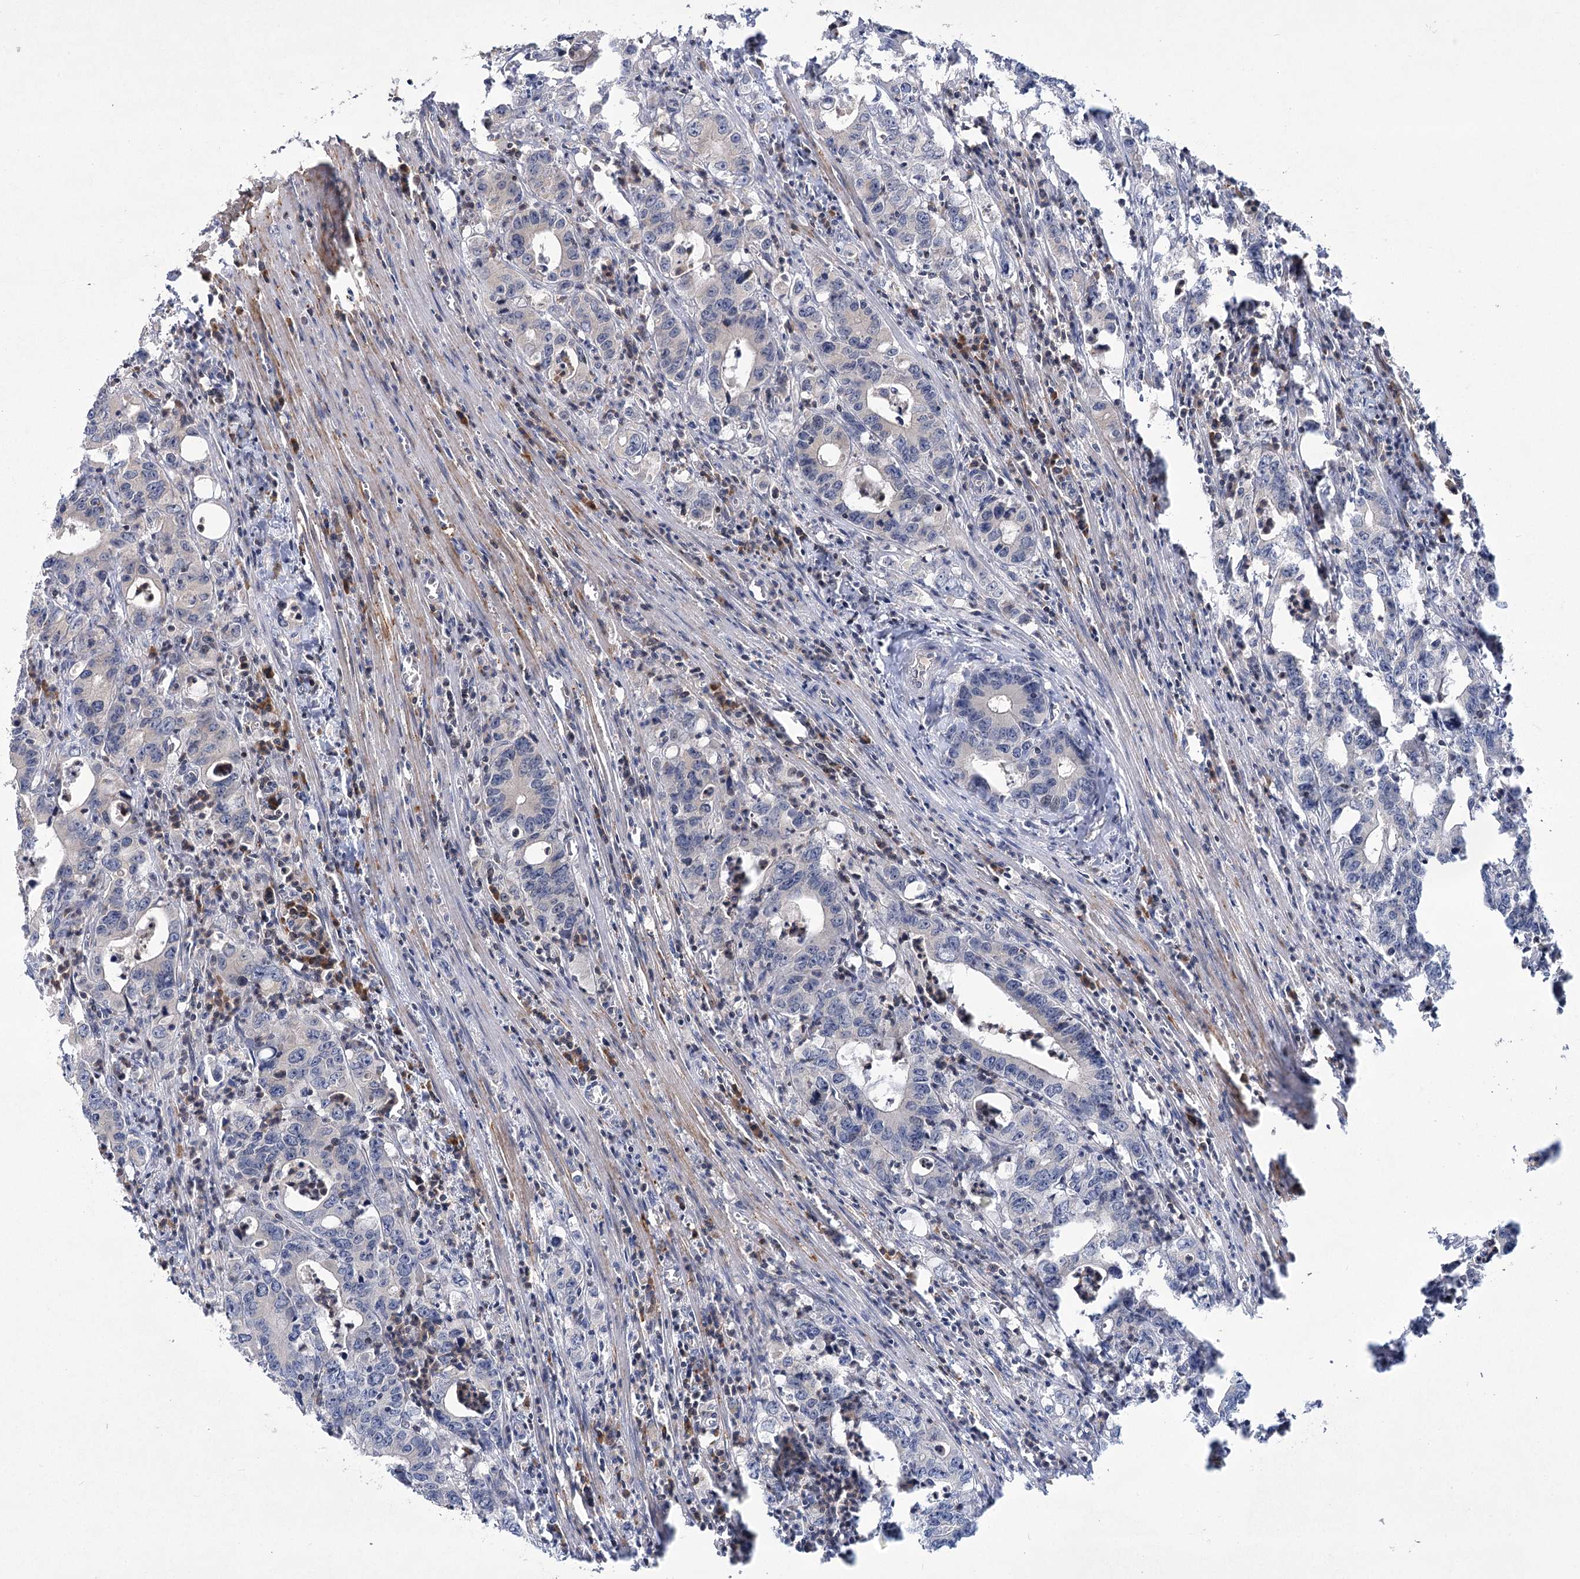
{"staining": {"intensity": "negative", "quantity": "none", "location": "none"}, "tissue": "colorectal cancer", "cell_type": "Tumor cells", "image_type": "cancer", "snomed": [{"axis": "morphology", "description": "Adenocarcinoma, NOS"}, {"axis": "topography", "description": "Colon"}], "caption": "The photomicrograph demonstrates no significant expression in tumor cells of colorectal adenocarcinoma. (DAB immunohistochemistry (IHC) with hematoxylin counter stain).", "gene": "SYTL1", "patient": {"sex": "female", "age": 75}}